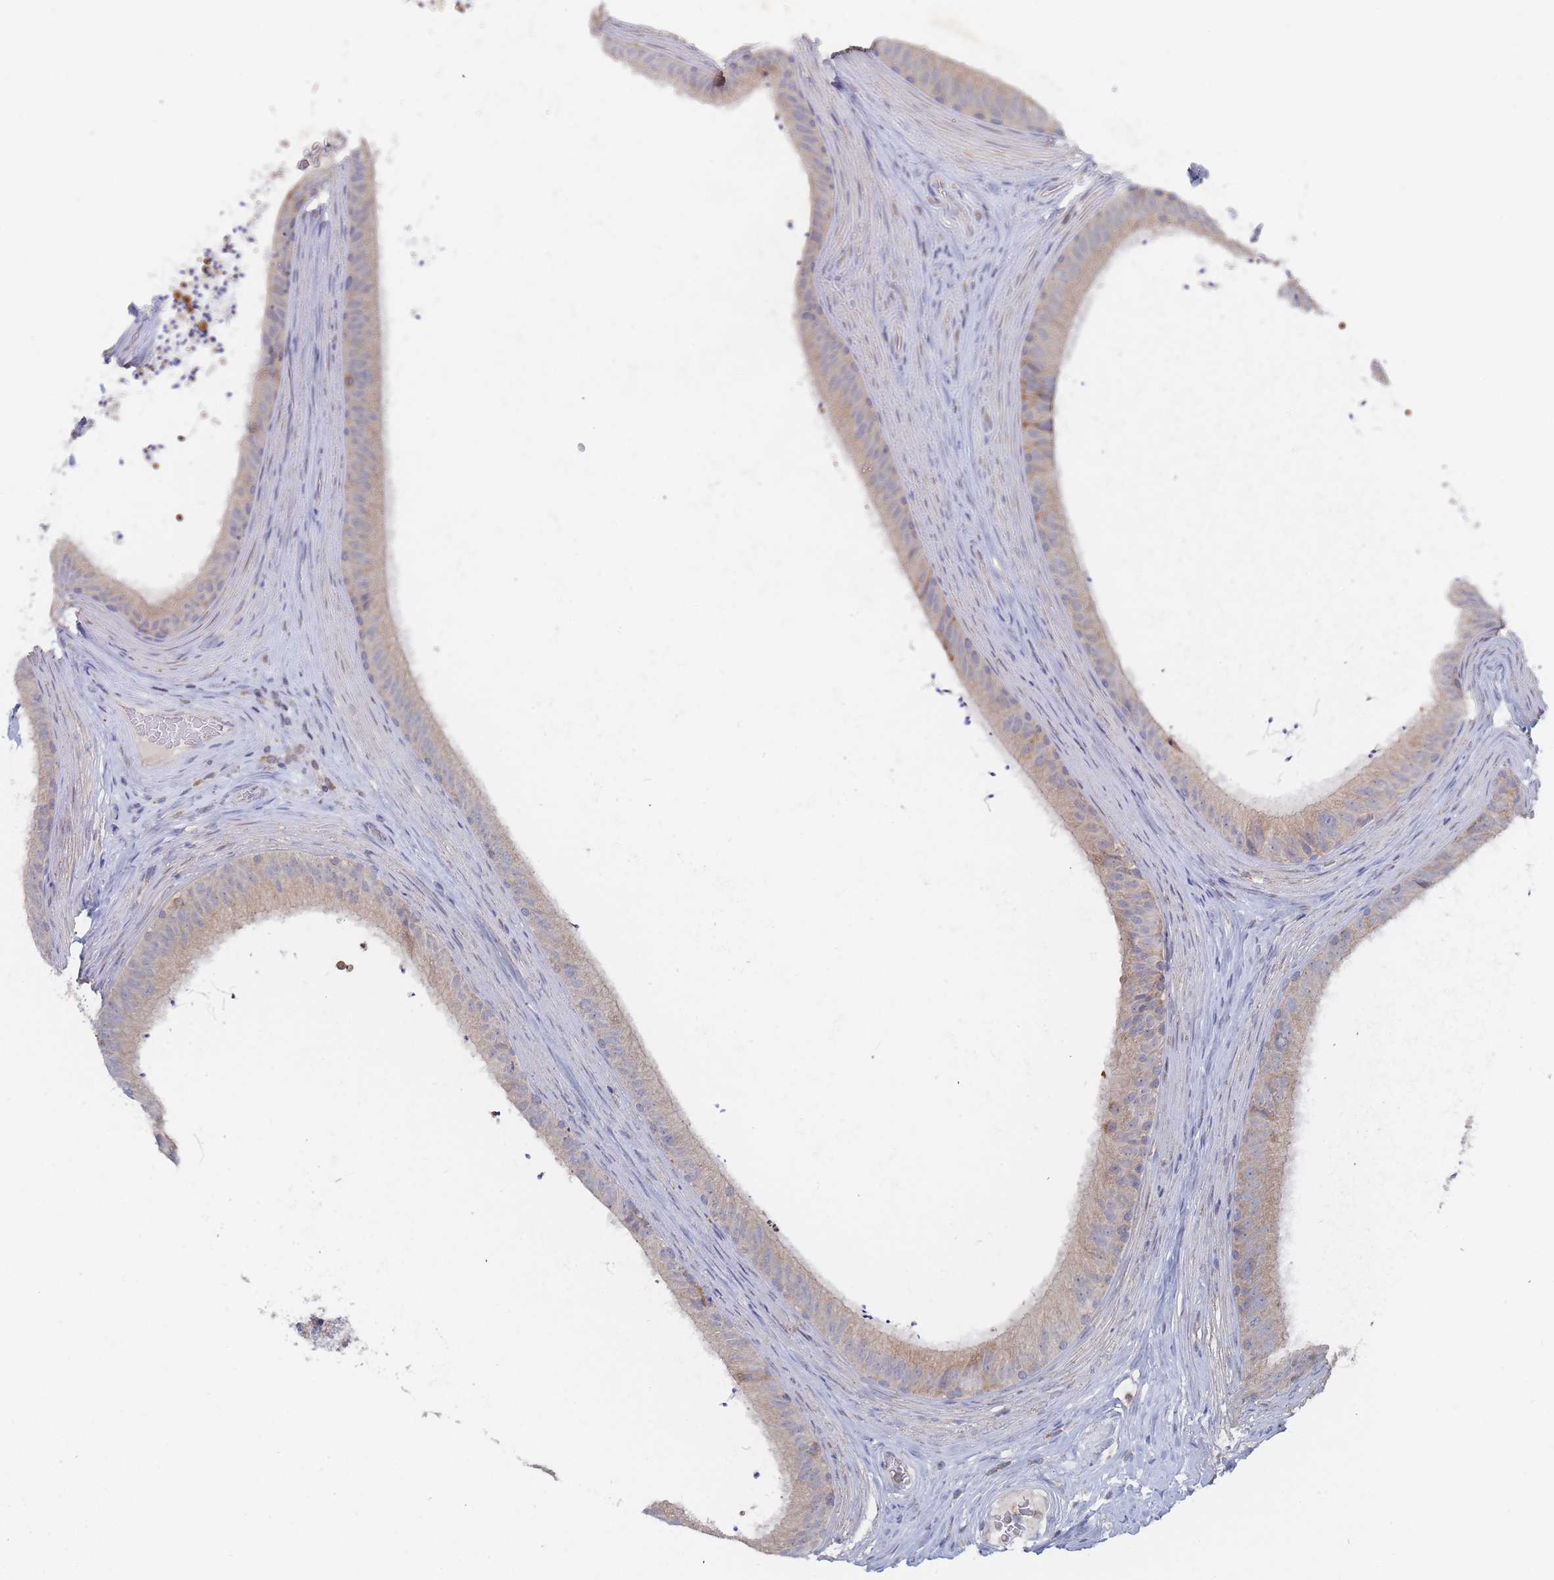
{"staining": {"intensity": "weak", "quantity": ">75%", "location": "cytoplasmic/membranous"}, "tissue": "epididymis", "cell_type": "Glandular cells", "image_type": "normal", "snomed": [{"axis": "morphology", "description": "Normal tissue, NOS"}, {"axis": "topography", "description": "Testis"}, {"axis": "topography", "description": "Epididymis"}], "caption": "Protein staining displays weak cytoplasmic/membranous expression in about >75% of glandular cells in benign epididymis. Ihc stains the protein in brown and the nuclei are stained blue.", "gene": "PPP6C", "patient": {"sex": "male", "age": 41}}